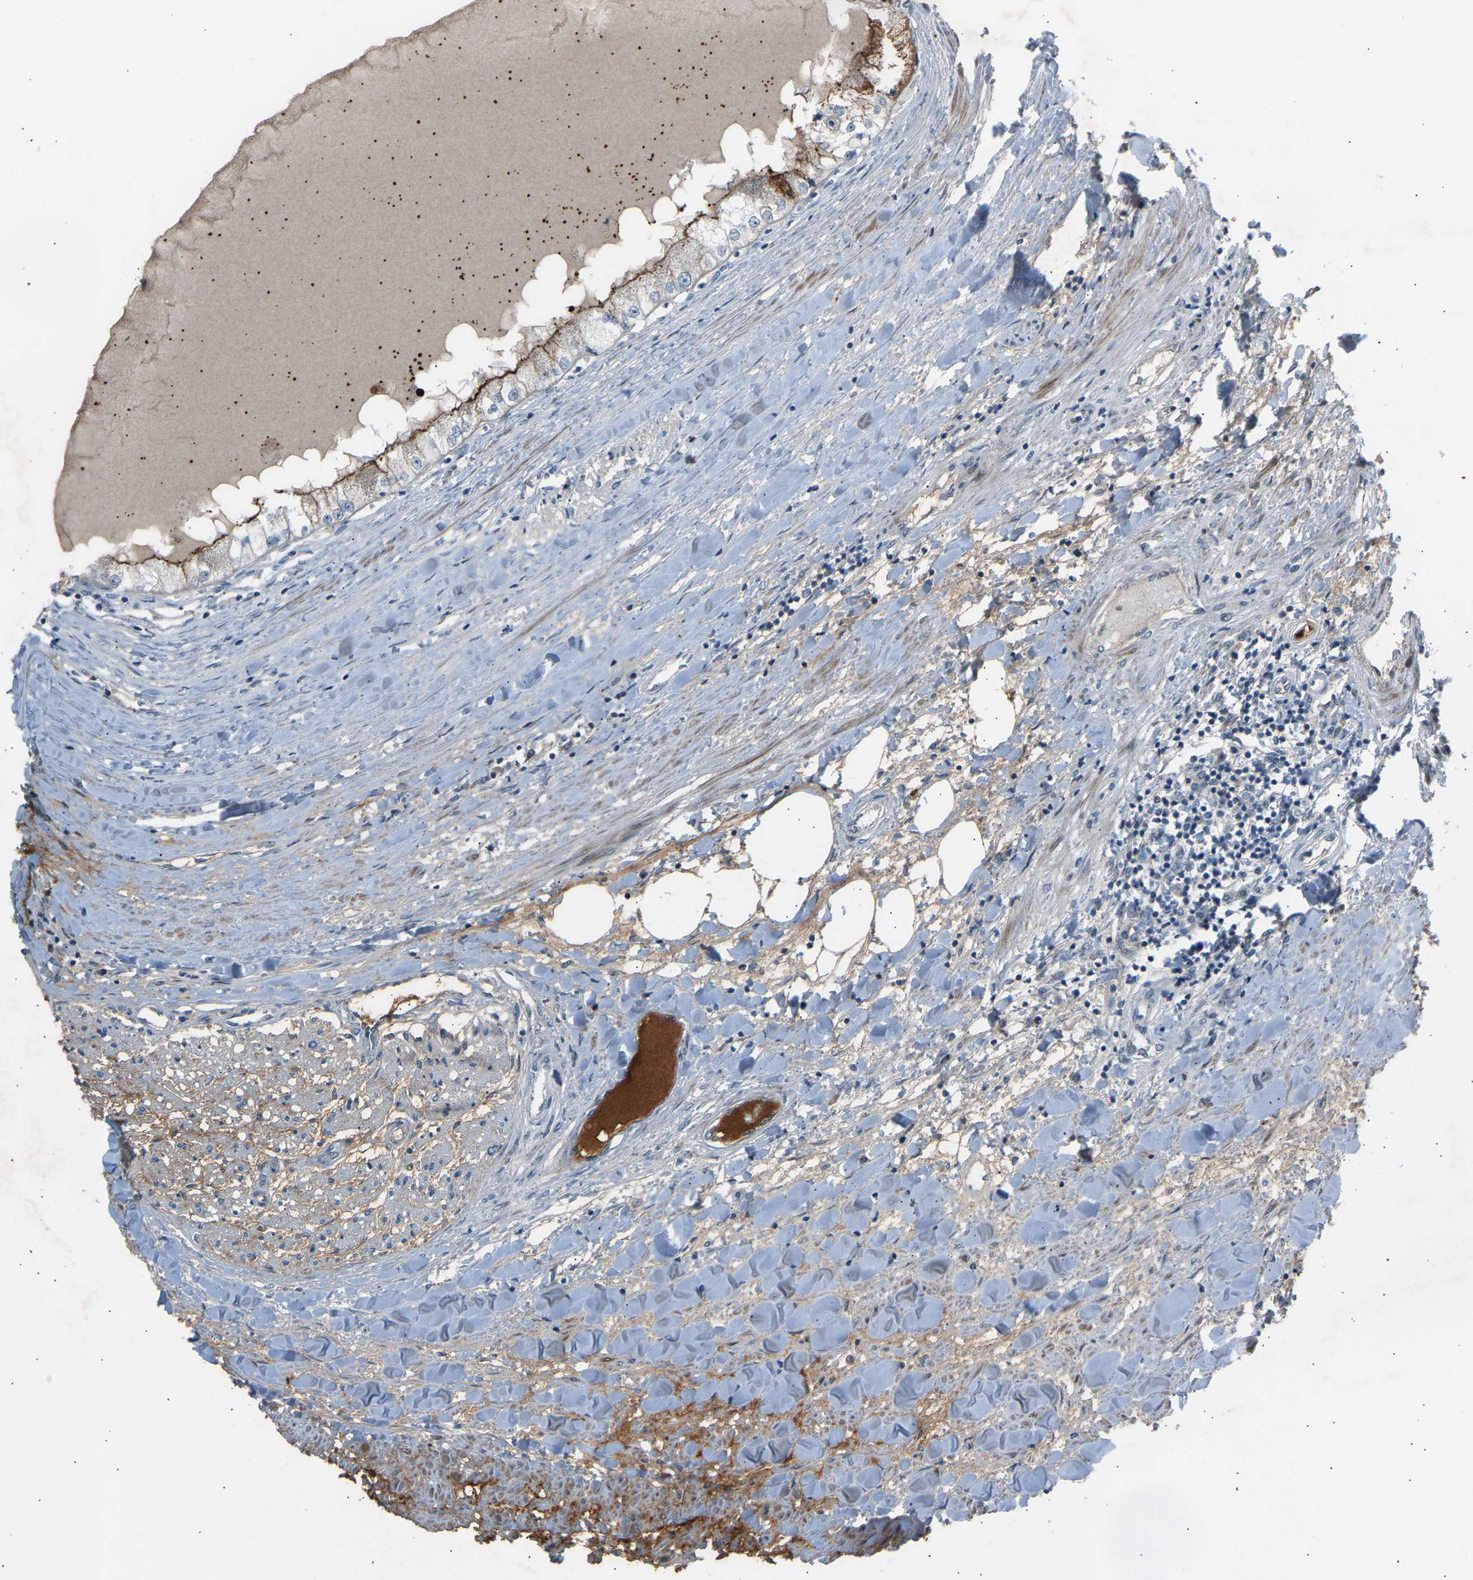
{"staining": {"intensity": "negative", "quantity": "none", "location": "none"}, "tissue": "renal cancer", "cell_type": "Tumor cells", "image_type": "cancer", "snomed": [{"axis": "morphology", "description": "Adenocarcinoma, NOS"}, {"axis": "topography", "description": "Kidney"}], "caption": "Immunohistochemical staining of human renal adenocarcinoma displays no significant expression in tumor cells.", "gene": "VPS41", "patient": {"sex": "male", "age": 68}}